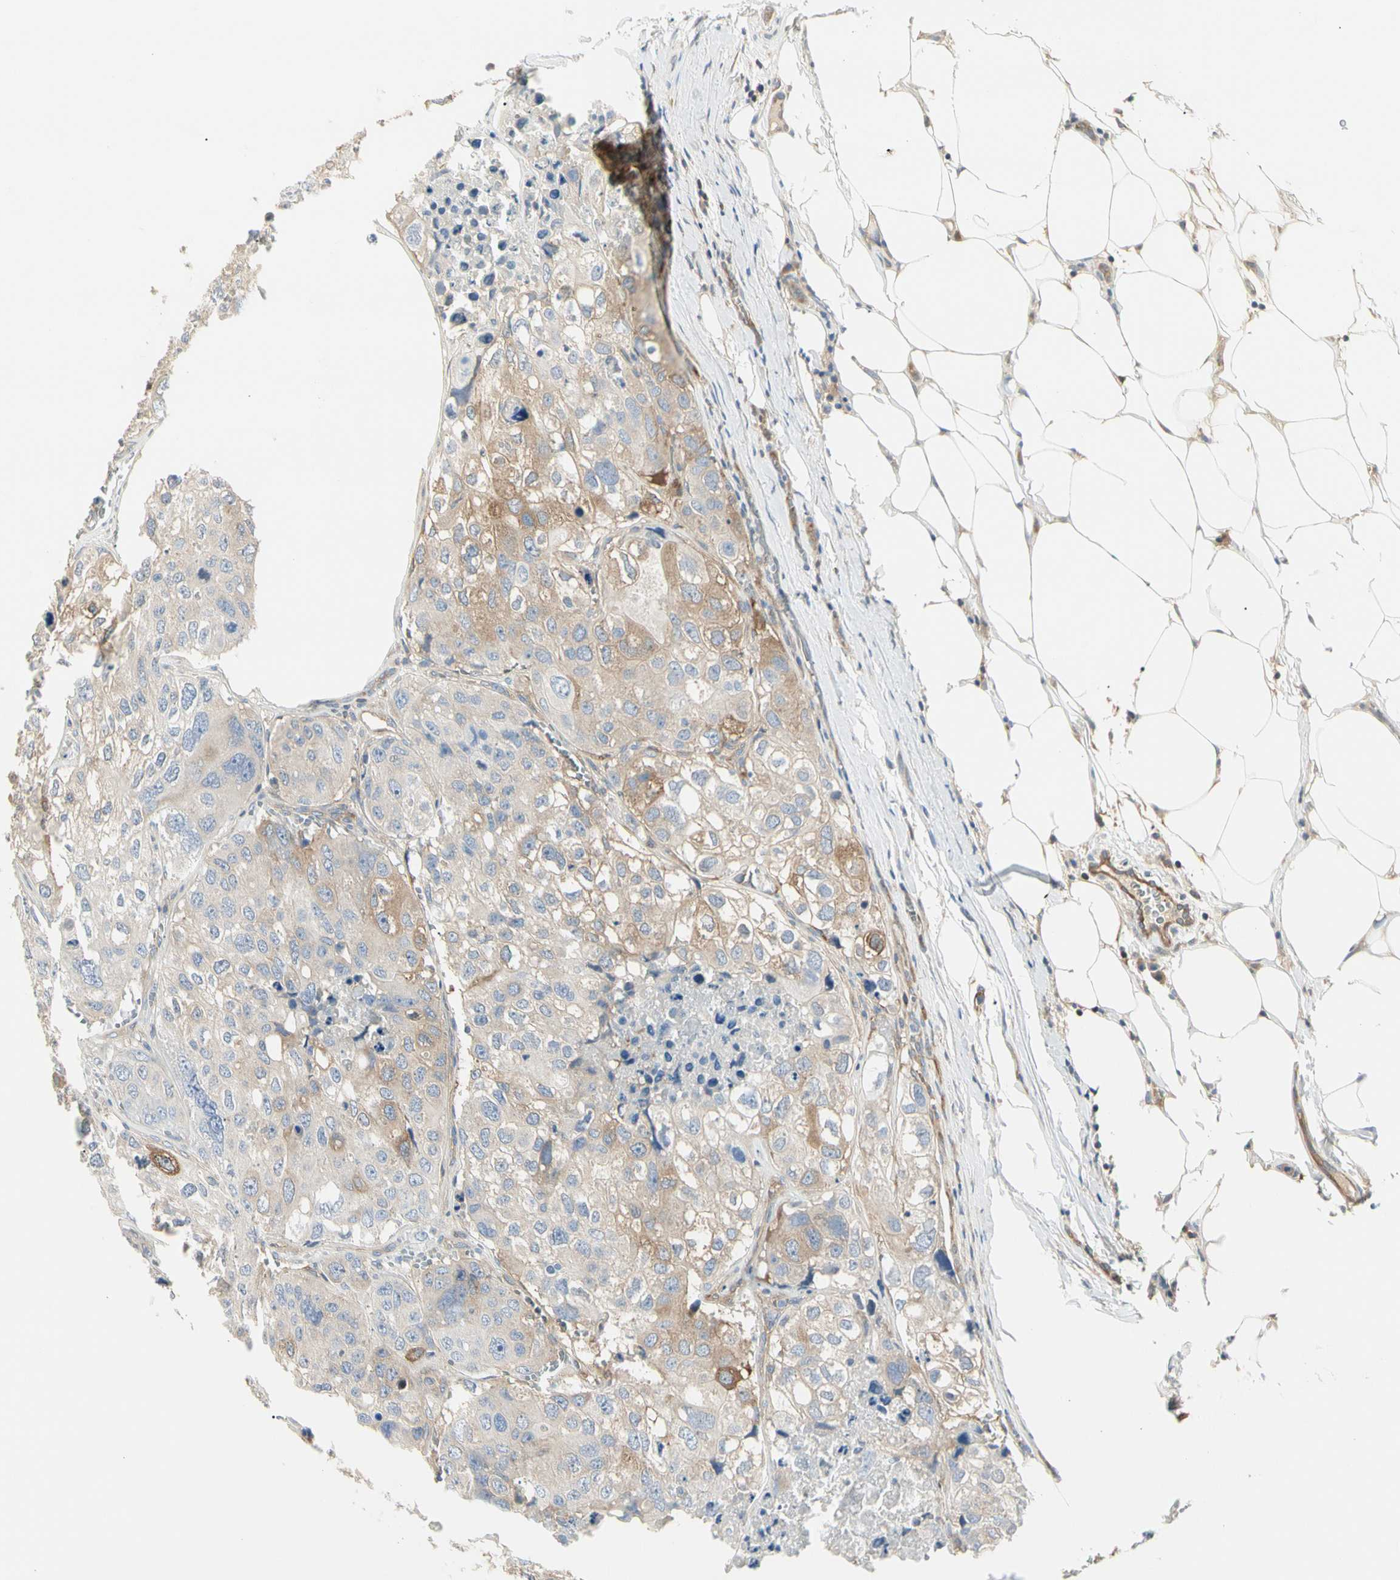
{"staining": {"intensity": "moderate", "quantity": ">75%", "location": "cytoplasmic/membranous"}, "tissue": "urothelial cancer", "cell_type": "Tumor cells", "image_type": "cancer", "snomed": [{"axis": "morphology", "description": "Urothelial carcinoma, High grade"}, {"axis": "topography", "description": "Lymph node"}, {"axis": "topography", "description": "Urinary bladder"}], "caption": "A medium amount of moderate cytoplasmic/membranous expression is seen in about >75% of tumor cells in urothelial cancer tissue.", "gene": "NFKB2", "patient": {"sex": "male", "age": 51}}